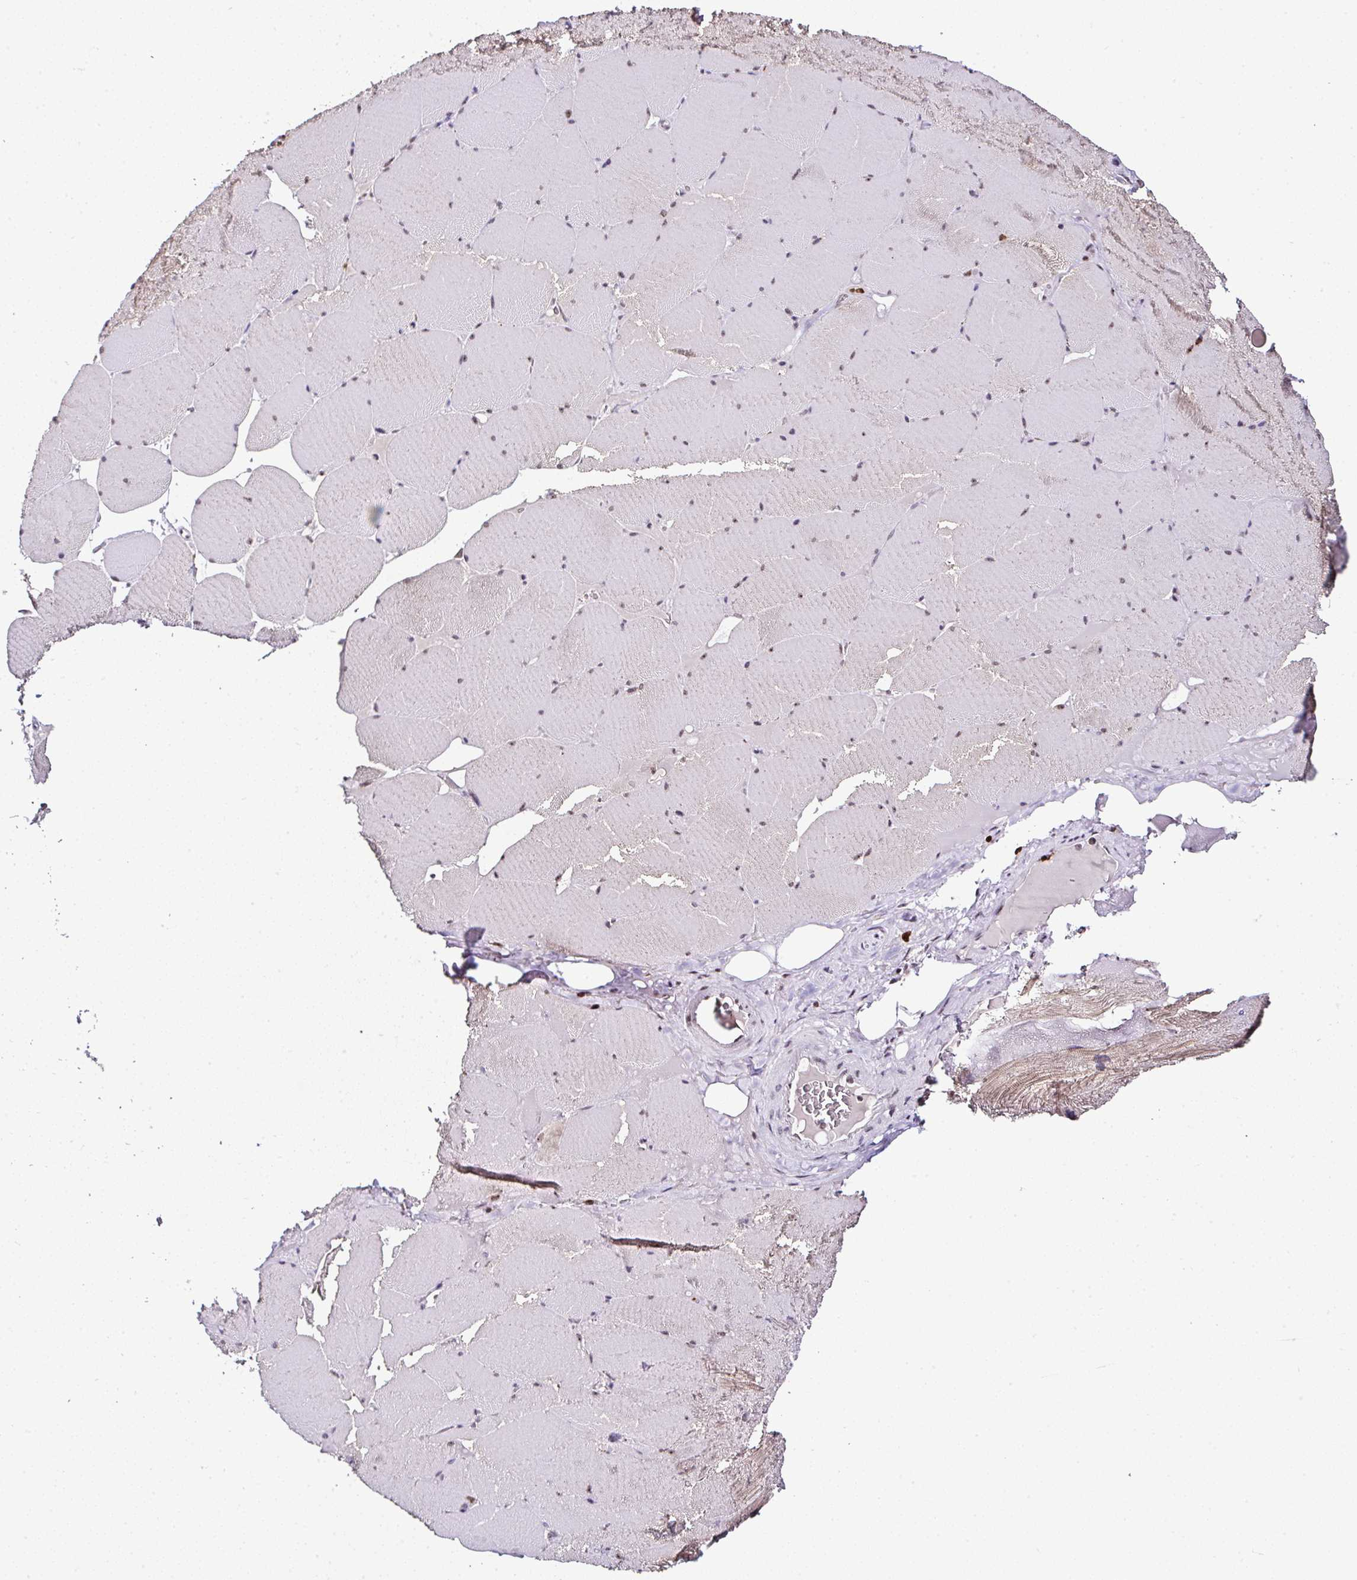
{"staining": {"intensity": "moderate", "quantity": "25%-75%", "location": "cytoplasmic/membranous"}, "tissue": "skeletal muscle", "cell_type": "Myocytes", "image_type": "normal", "snomed": [{"axis": "morphology", "description": "Normal tissue, NOS"}, {"axis": "topography", "description": "Skeletal muscle"}, {"axis": "topography", "description": "Head-Neck"}], "caption": "Immunohistochemical staining of normal skeletal muscle shows moderate cytoplasmic/membranous protein staining in about 25%-75% of myocytes.", "gene": "PTPN2", "patient": {"sex": "male", "age": 66}}